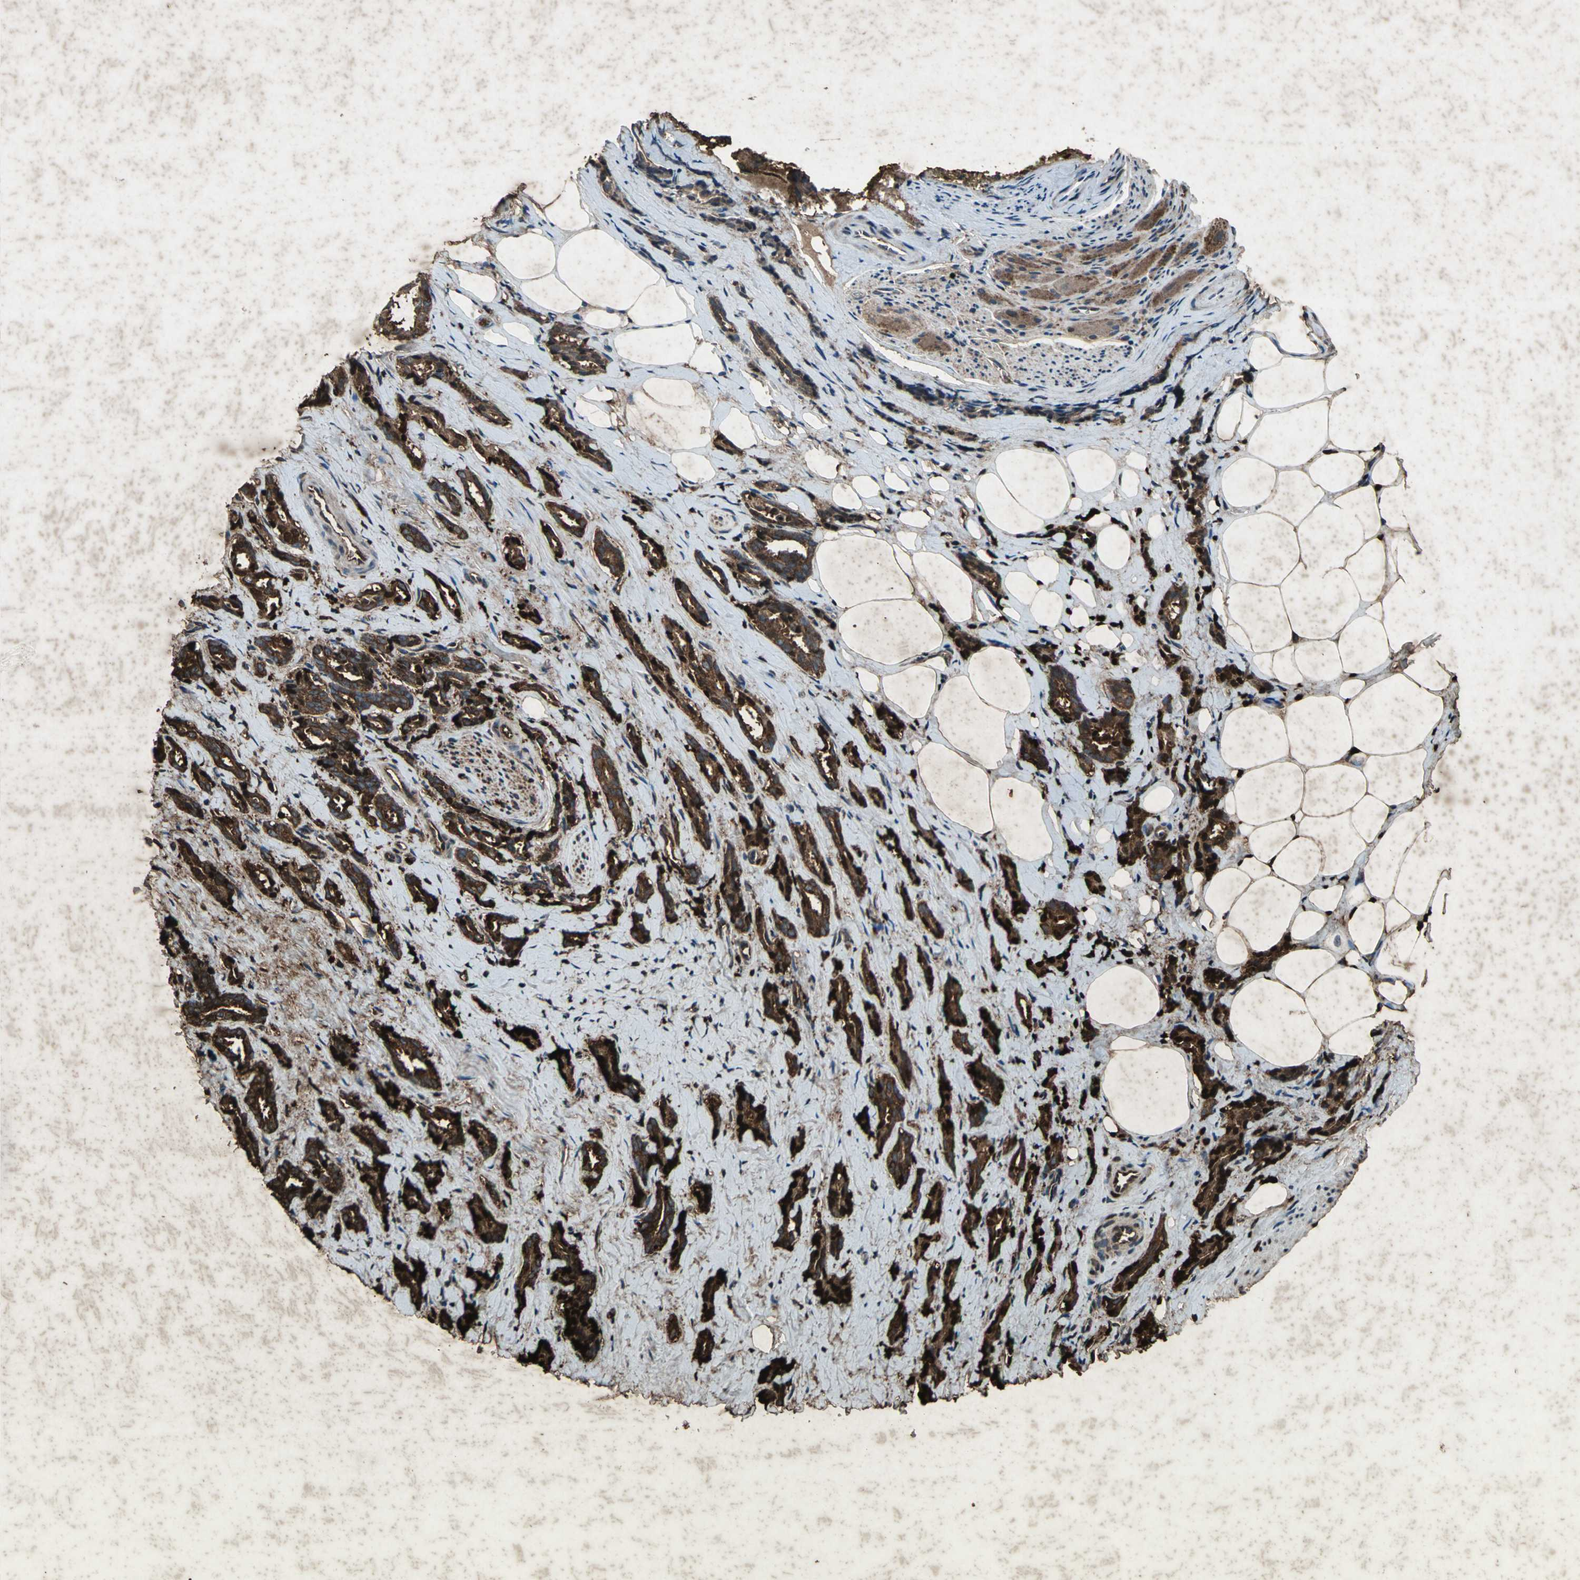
{"staining": {"intensity": "strong", "quantity": ">75%", "location": "cytoplasmic/membranous,nuclear"}, "tissue": "prostate cancer", "cell_type": "Tumor cells", "image_type": "cancer", "snomed": [{"axis": "morphology", "description": "Adenocarcinoma, High grade"}, {"axis": "topography", "description": "Prostate"}], "caption": "Prostate cancer (high-grade adenocarcinoma) tissue demonstrates strong cytoplasmic/membranous and nuclear positivity in approximately >75% of tumor cells The protein is shown in brown color, while the nuclei are stained blue.", "gene": "SEPTIN4", "patient": {"sex": "male", "age": 67}}